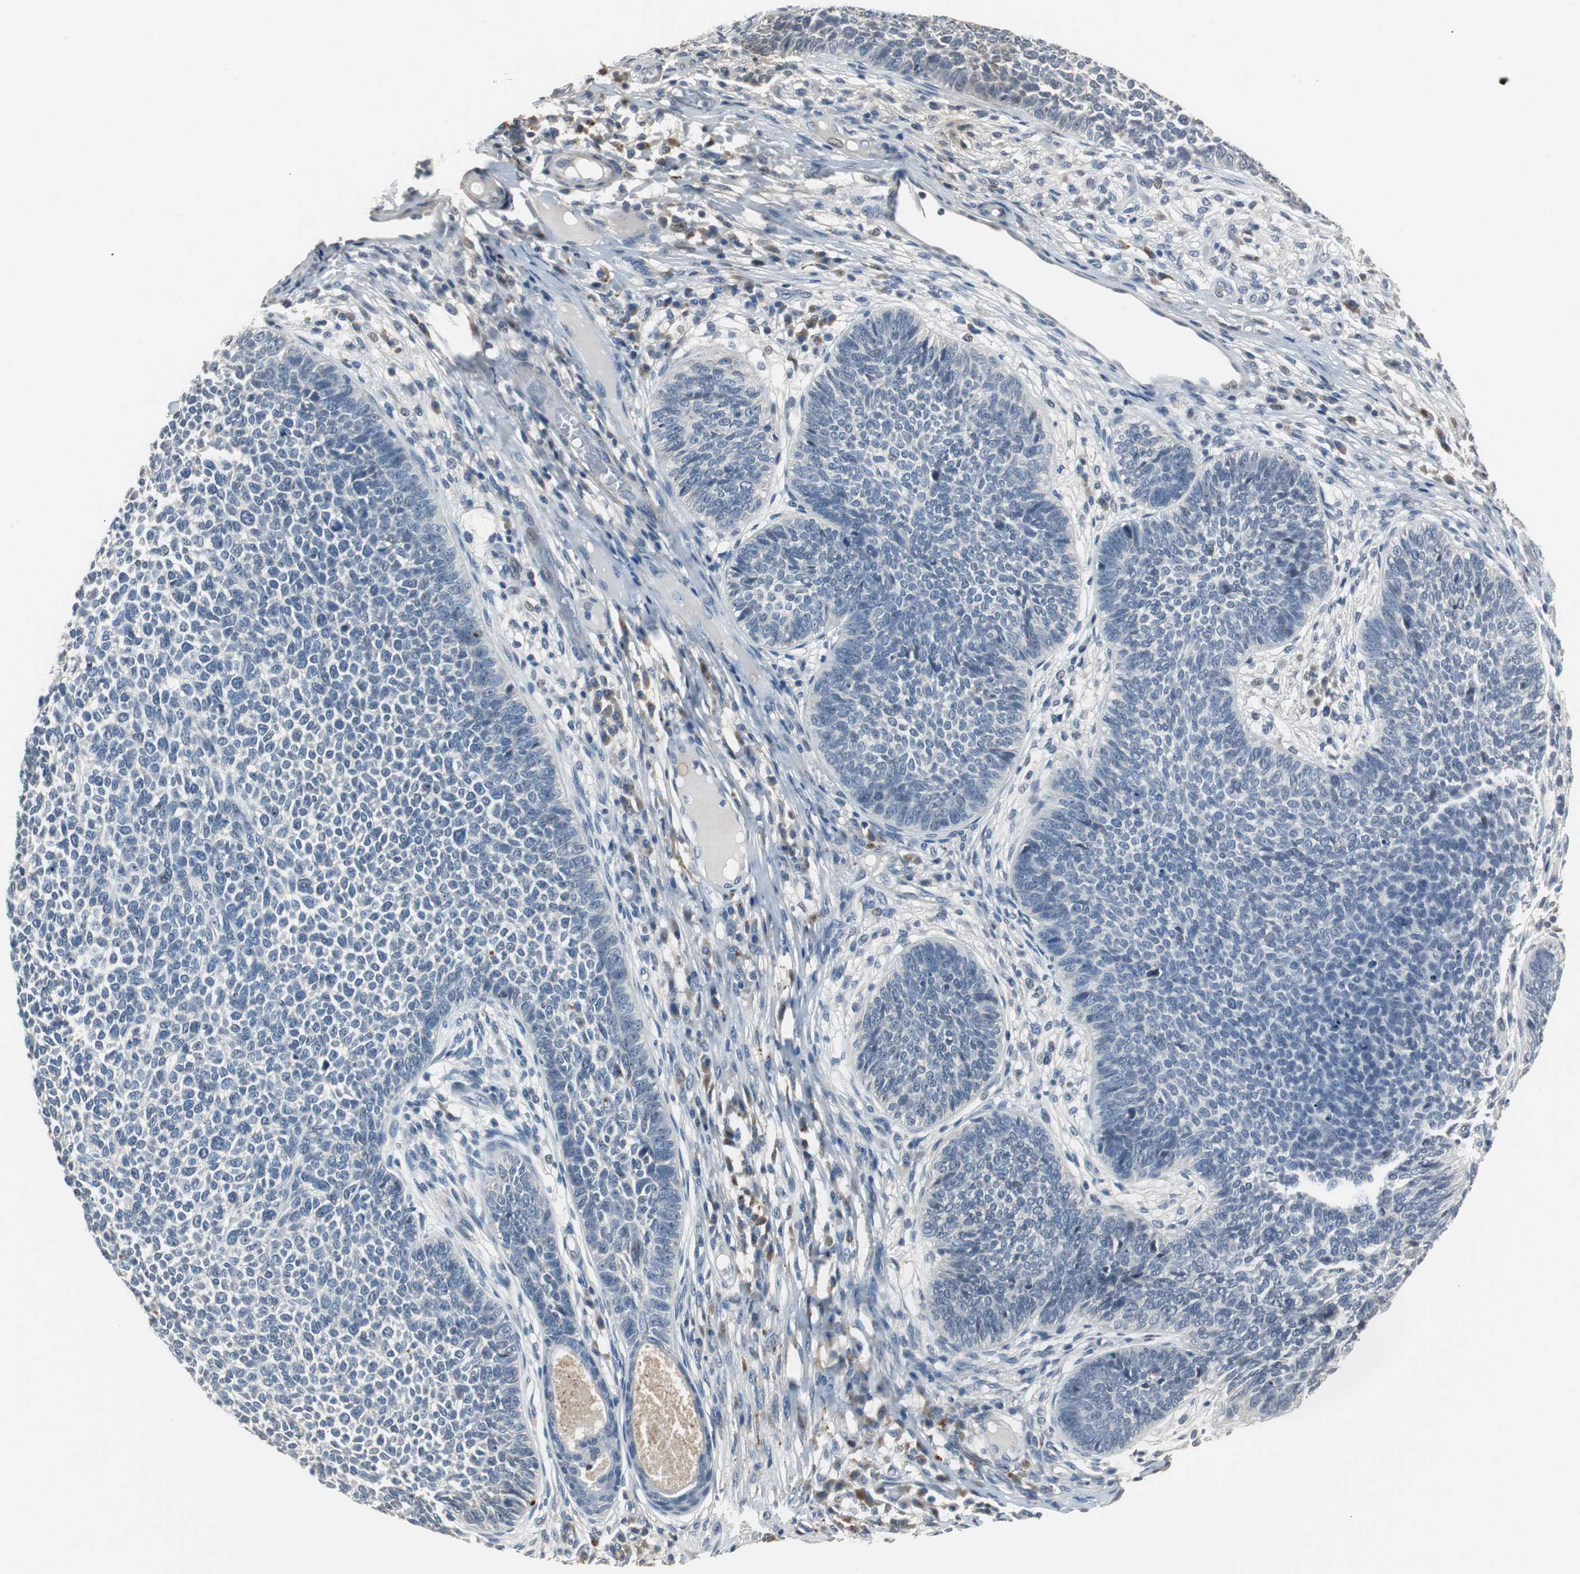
{"staining": {"intensity": "negative", "quantity": "none", "location": "none"}, "tissue": "skin cancer", "cell_type": "Tumor cells", "image_type": "cancer", "snomed": [{"axis": "morphology", "description": "Basal cell carcinoma"}, {"axis": "topography", "description": "Skin"}], "caption": "Immunohistochemical staining of human skin cancer (basal cell carcinoma) exhibits no significant expression in tumor cells. (Immunohistochemistry (ihc), brightfield microscopy, high magnification).", "gene": "PCYT1B", "patient": {"sex": "female", "age": 84}}